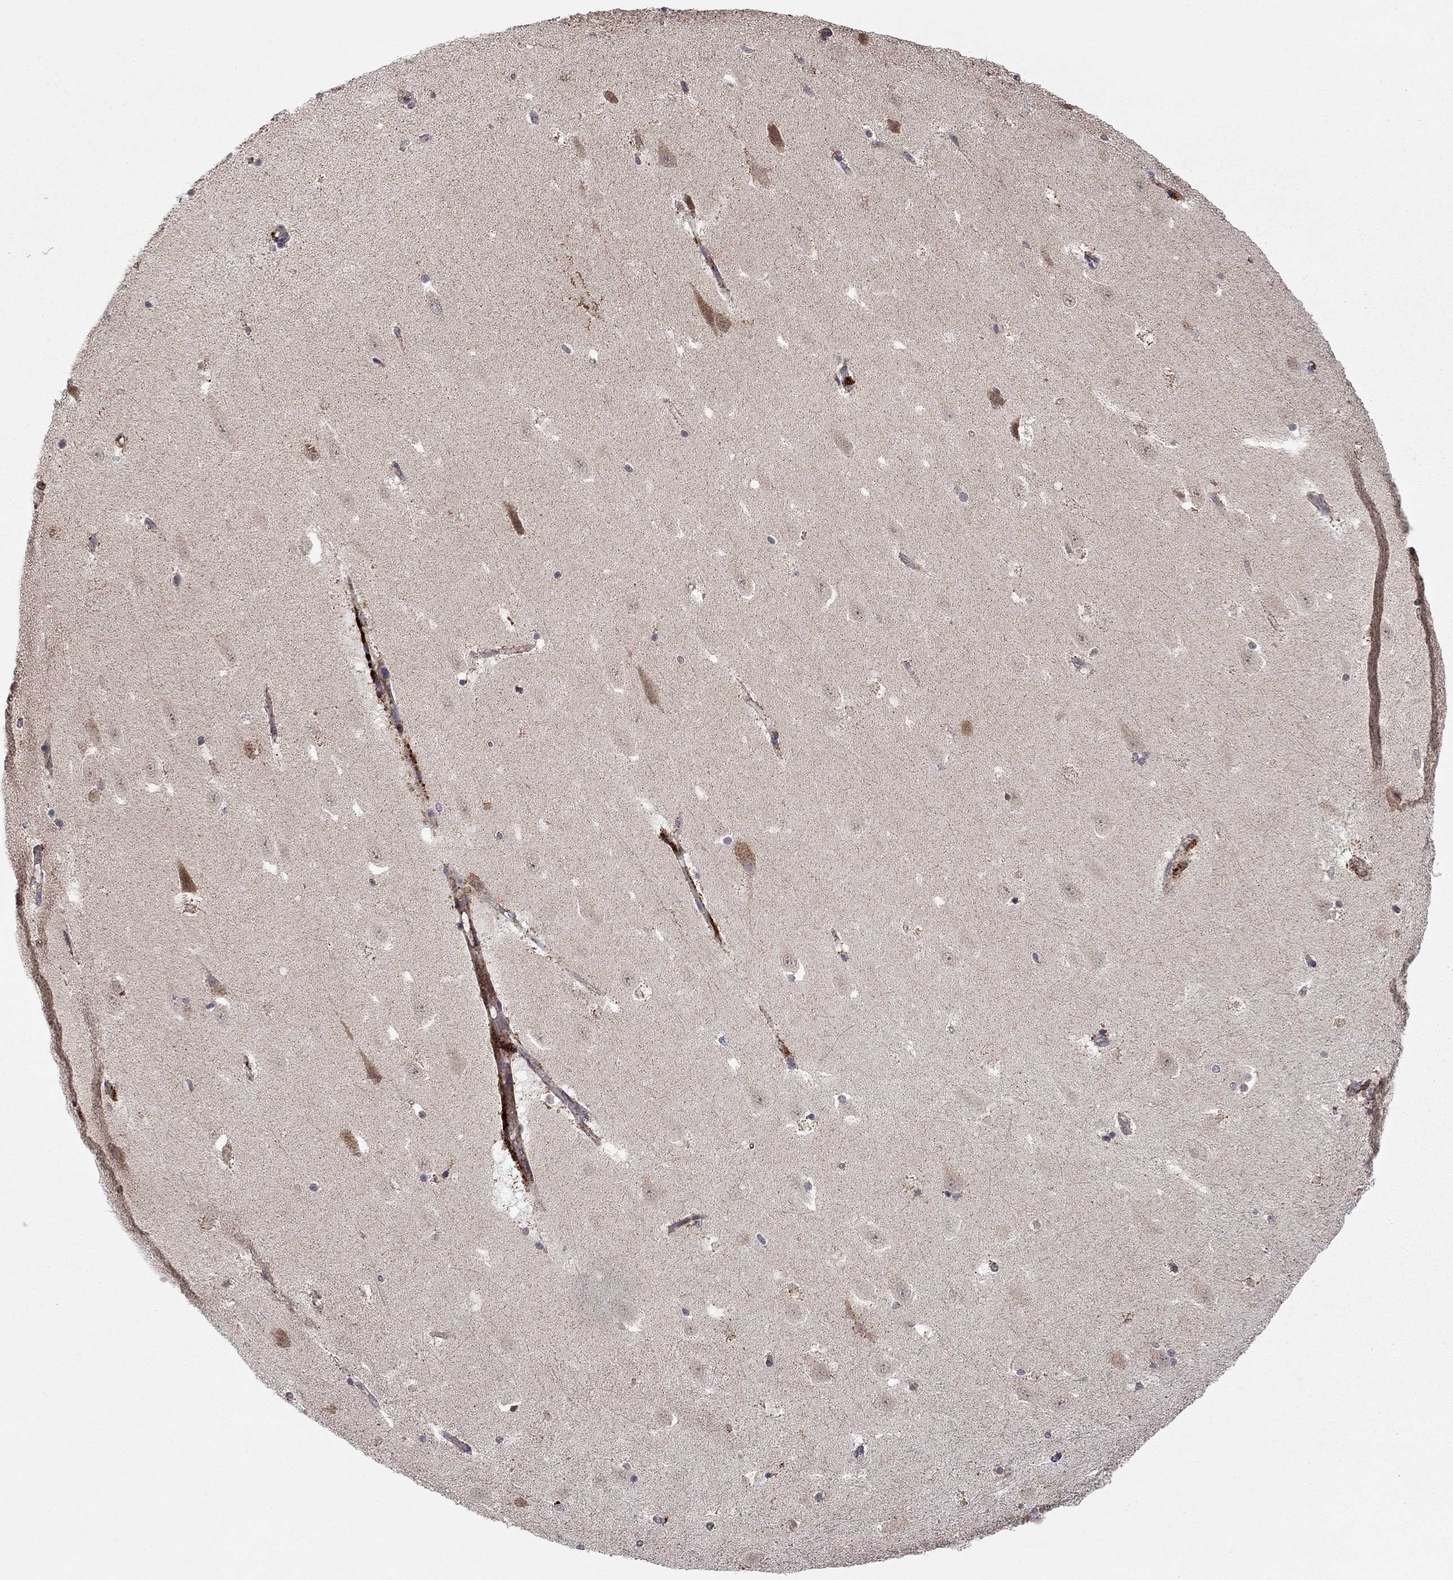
{"staining": {"intensity": "negative", "quantity": "none", "location": "none"}, "tissue": "hippocampus", "cell_type": "Glial cells", "image_type": "normal", "snomed": [{"axis": "morphology", "description": "Normal tissue, NOS"}, {"axis": "topography", "description": "Hippocampus"}], "caption": "A photomicrograph of hippocampus stained for a protein displays no brown staining in glial cells.", "gene": "IDS", "patient": {"sex": "male", "age": 49}}